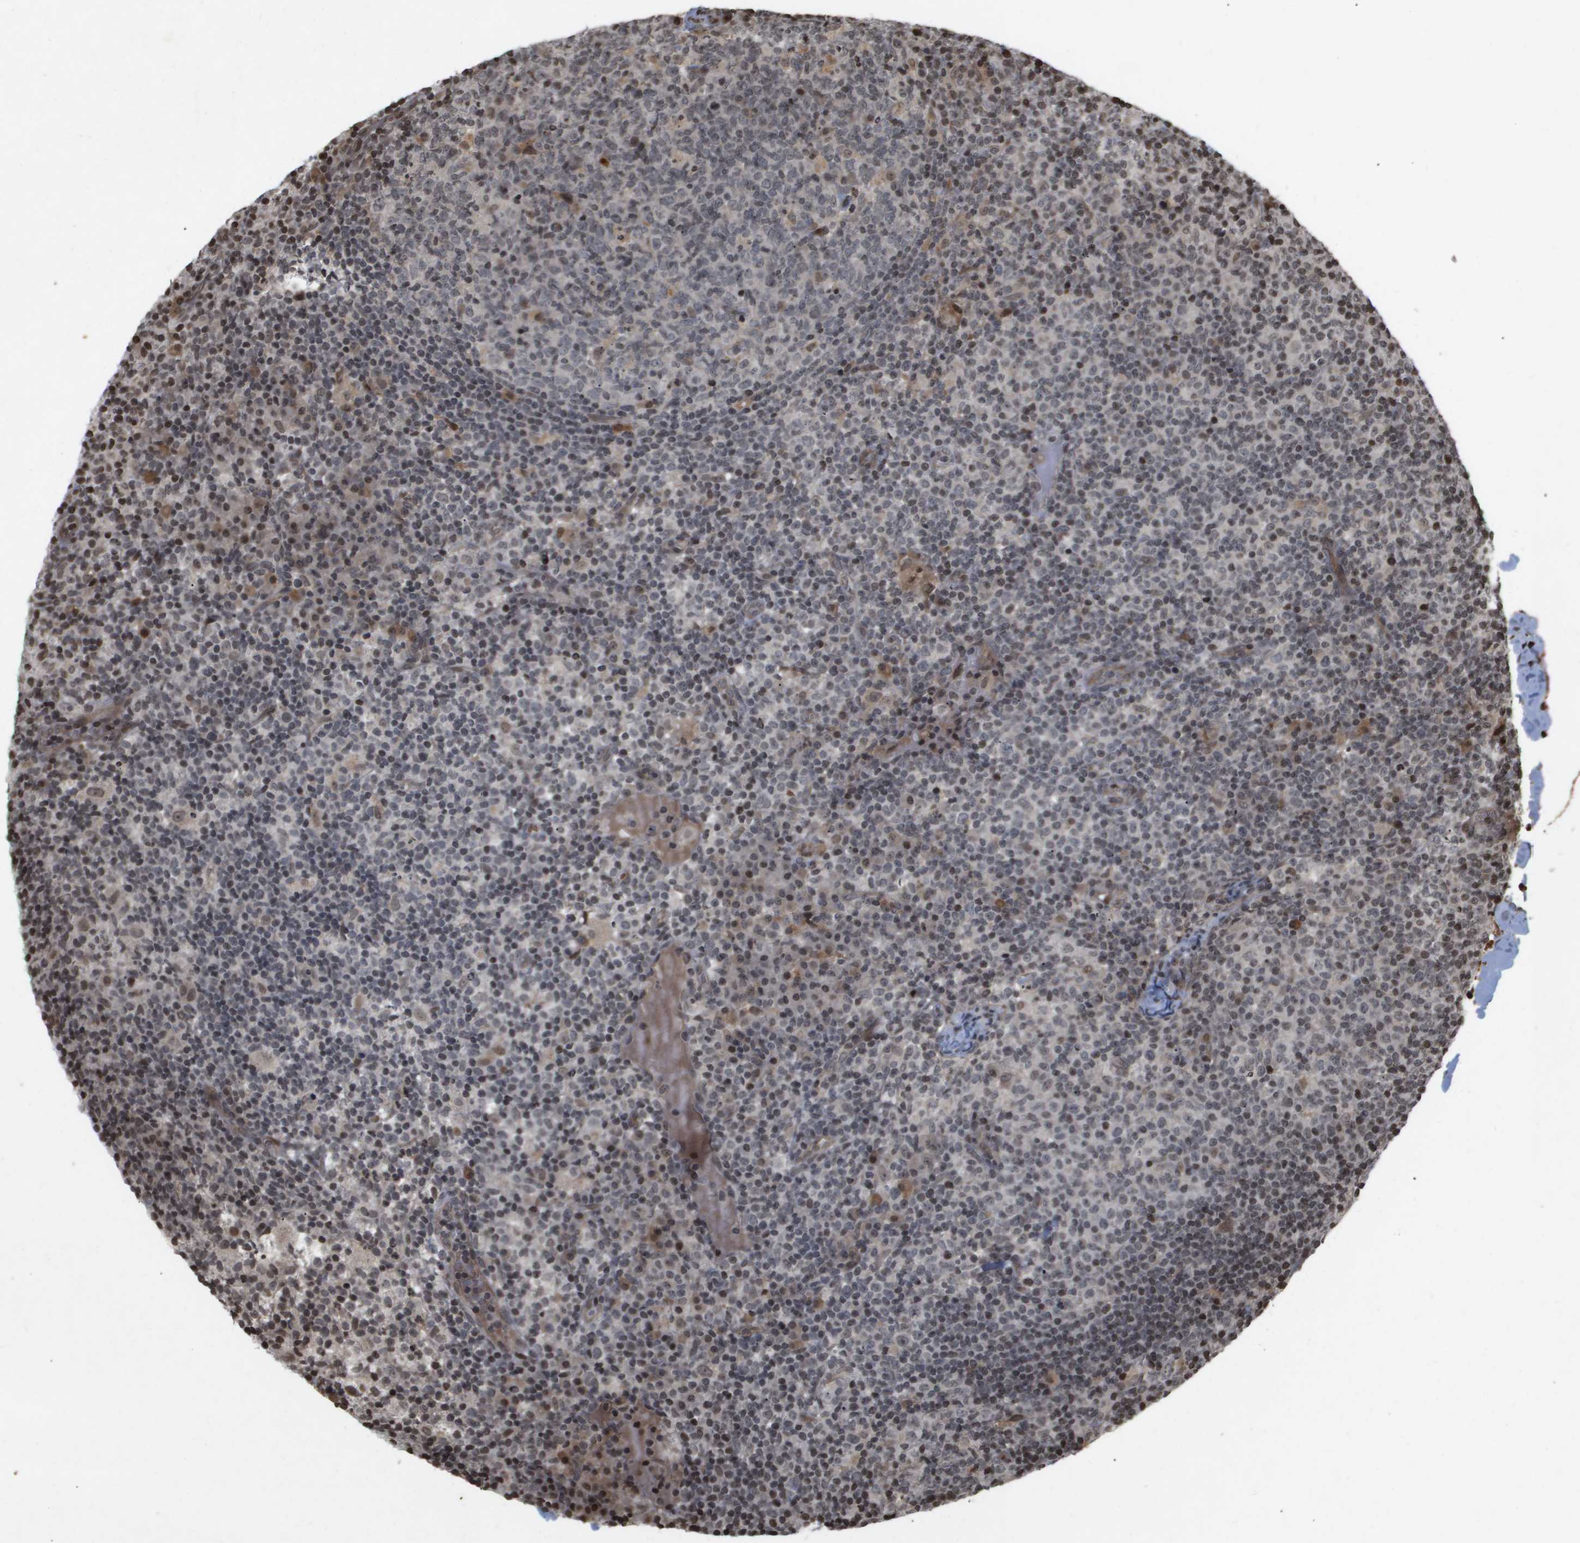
{"staining": {"intensity": "weak", "quantity": "<25%", "location": "nuclear"}, "tissue": "lymph node", "cell_type": "Germinal center cells", "image_type": "normal", "snomed": [{"axis": "morphology", "description": "Normal tissue, NOS"}, {"axis": "morphology", "description": "Inflammation, NOS"}, {"axis": "topography", "description": "Lymph node"}], "caption": "Germinal center cells show no significant protein staining in normal lymph node. Brightfield microscopy of immunohistochemistry stained with DAB (brown) and hematoxylin (blue), captured at high magnification.", "gene": "HSPA6", "patient": {"sex": "male", "age": 55}}